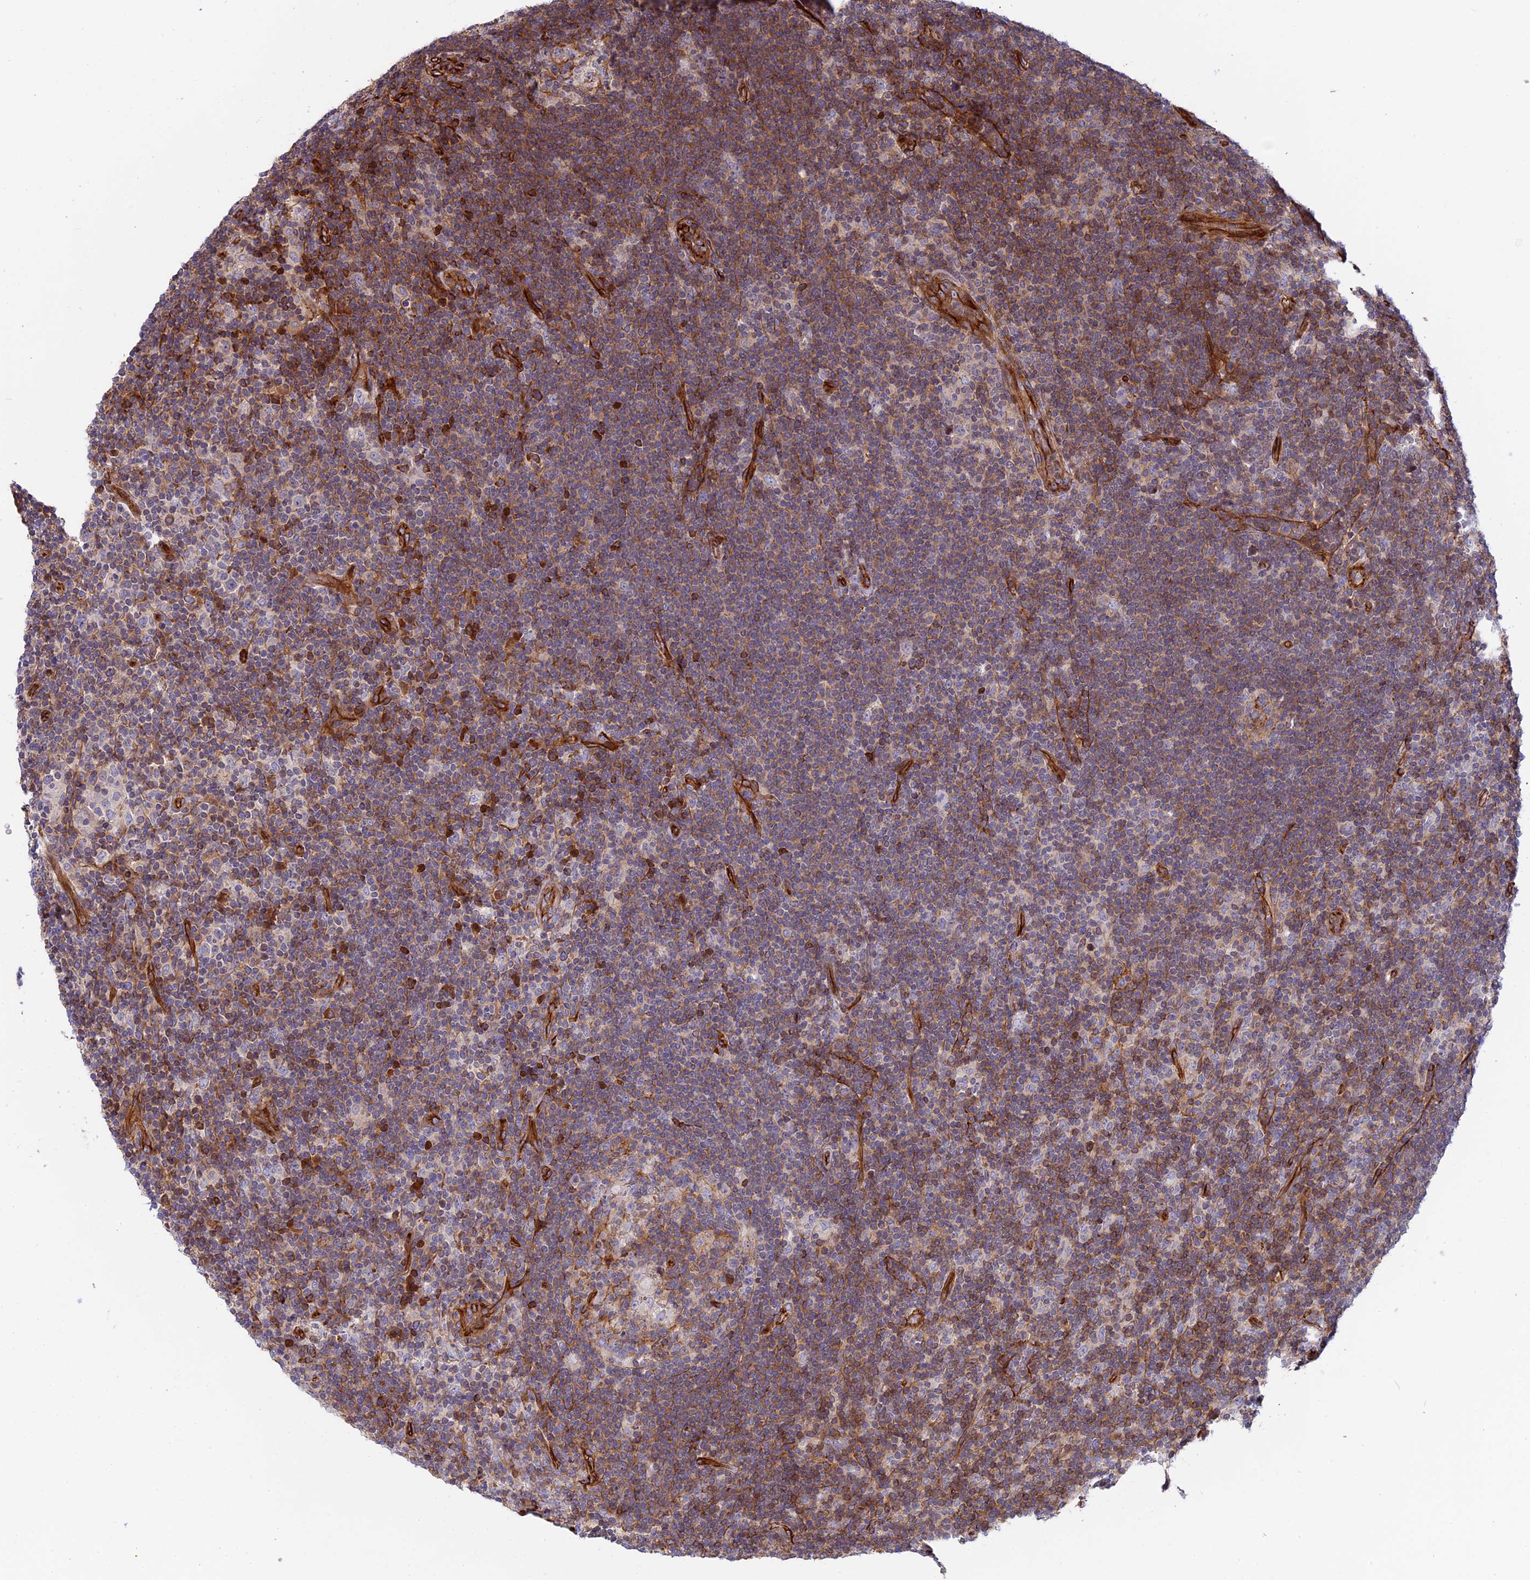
{"staining": {"intensity": "negative", "quantity": "none", "location": "none"}, "tissue": "lymphoma", "cell_type": "Tumor cells", "image_type": "cancer", "snomed": [{"axis": "morphology", "description": "Hodgkin's disease, NOS"}, {"axis": "topography", "description": "Lymph node"}], "caption": "Lymphoma stained for a protein using immunohistochemistry (IHC) demonstrates no expression tumor cells.", "gene": "CNBD2", "patient": {"sex": "female", "age": 57}}